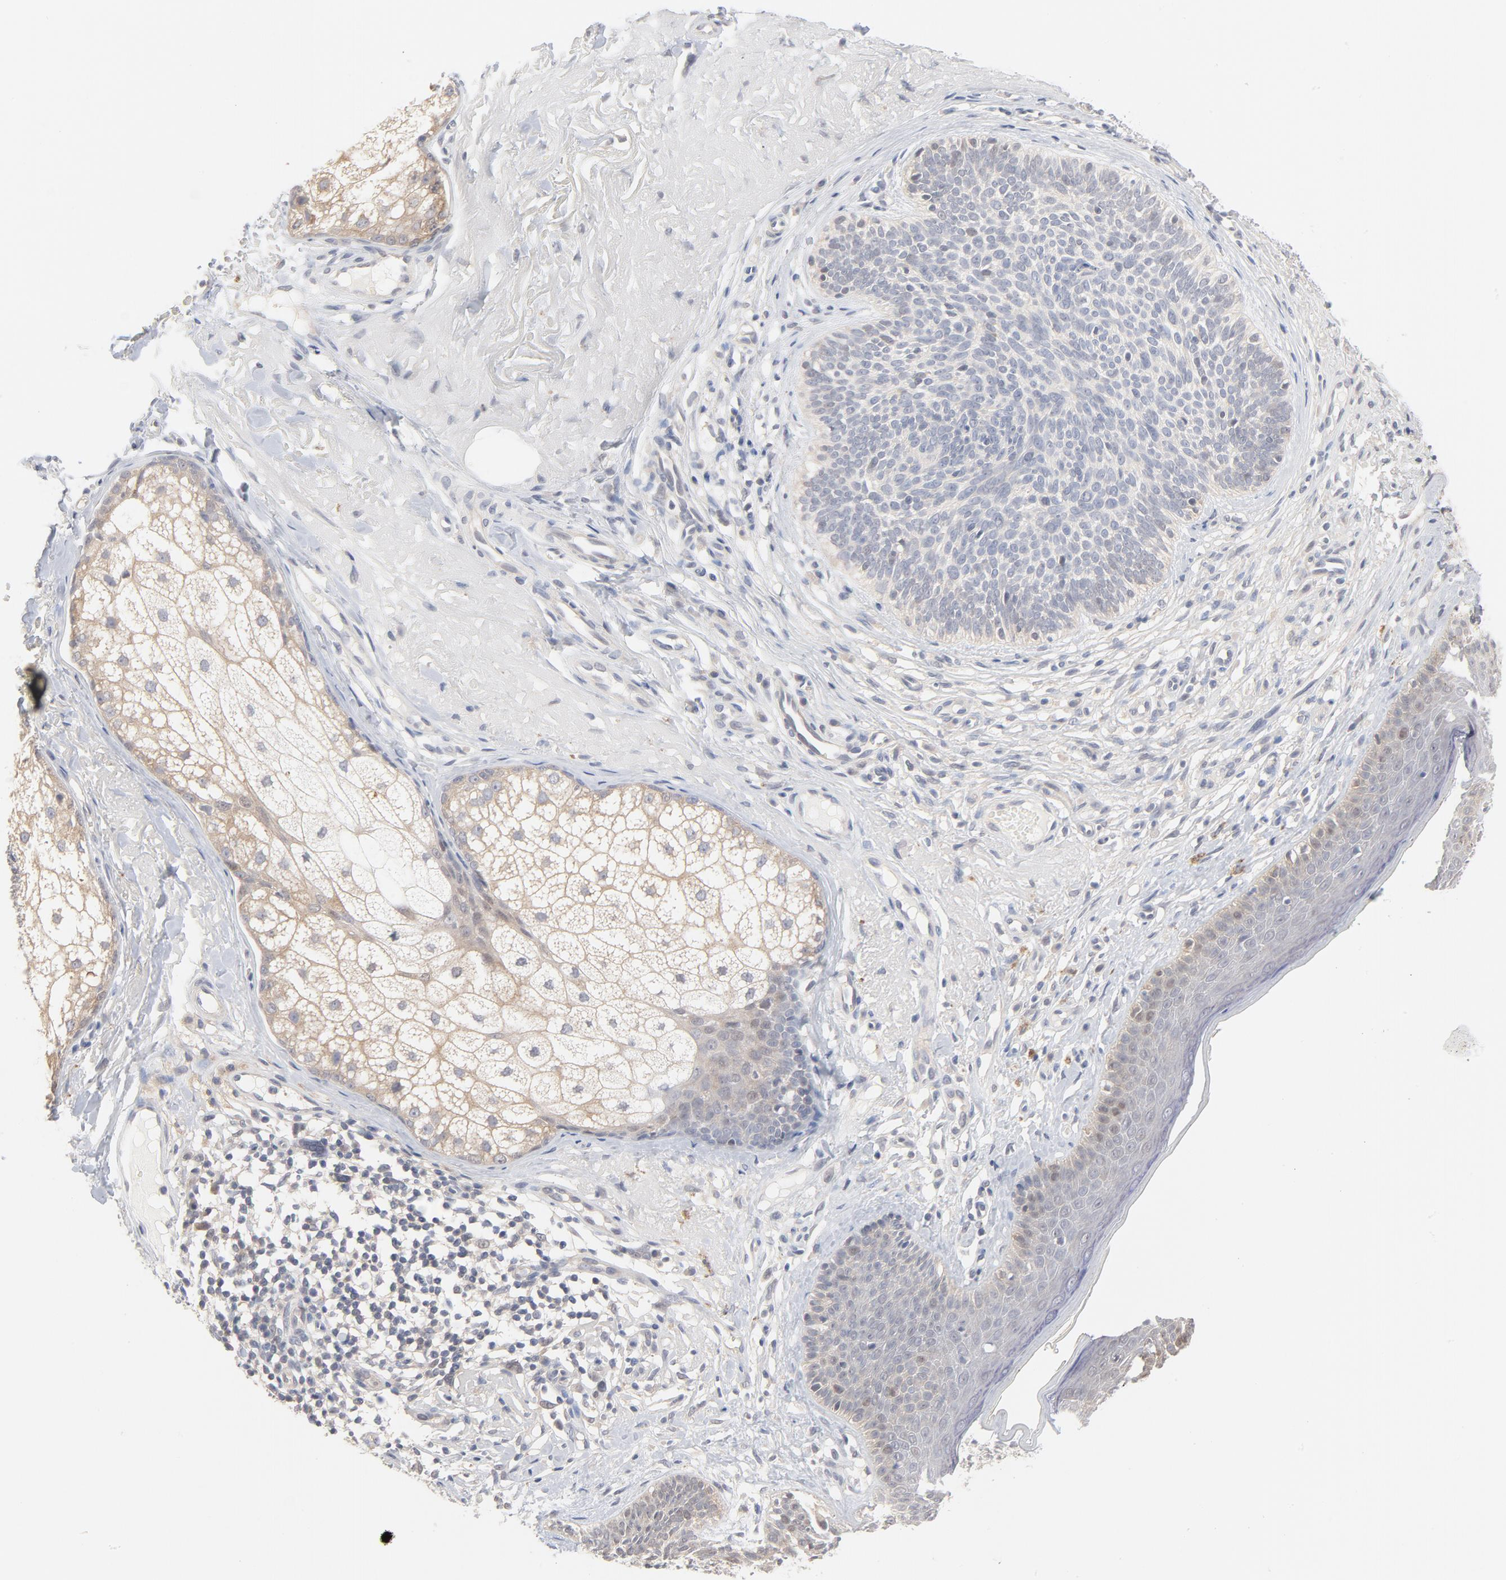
{"staining": {"intensity": "negative", "quantity": "none", "location": "none"}, "tissue": "skin cancer", "cell_type": "Tumor cells", "image_type": "cancer", "snomed": [{"axis": "morphology", "description": "Basal cell carcinoma"}, {"axis": "topography", "description": "Skin"}], "caption": "This is an immunohistochemistry photomicrograph of human skin basal cell carcinoma. There is no staining in tumor cells.", "gene": "UBL4A", "patient": {"sex": "male", "age": 74}}